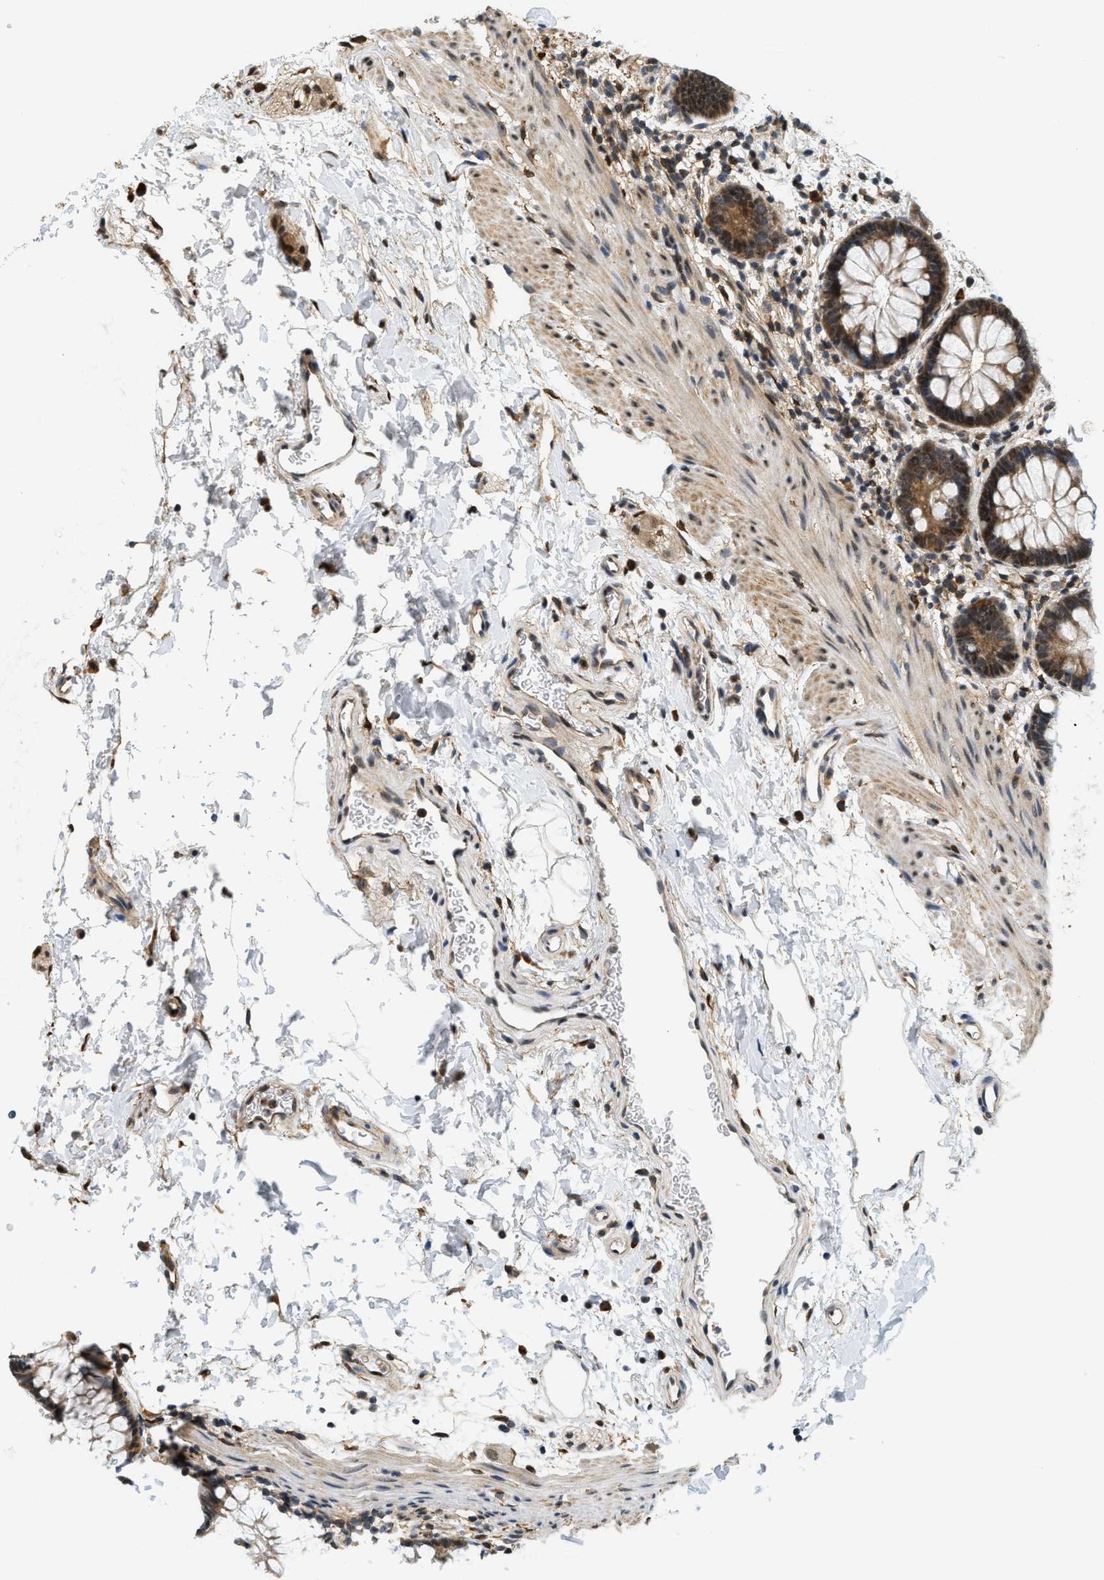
{"staining": {"intensity": "moderate", "quantity": ">75%", "location": "cytoplasmic/membranous,nuclear"}, "tissue": "rectum", "cell_type": "Glandular cells", "image_type": "normal", "snomed": [{"axis": "morphology", "description": "Normal tissue, NOS"}, {"axis": "topography", "description": "Rectum"}], "caption": "Protein analysis of benign rectum reveals moderate cytoplasmic/membranous,nuclear staining in about >75% of glandular cells. The staining was performed using DAB, with brown indicating positive protein expression. Nuclei are stained blue with hematoxylin.", "gene": "KMT2A", "patient": {"sex": "female", "age": 24}}